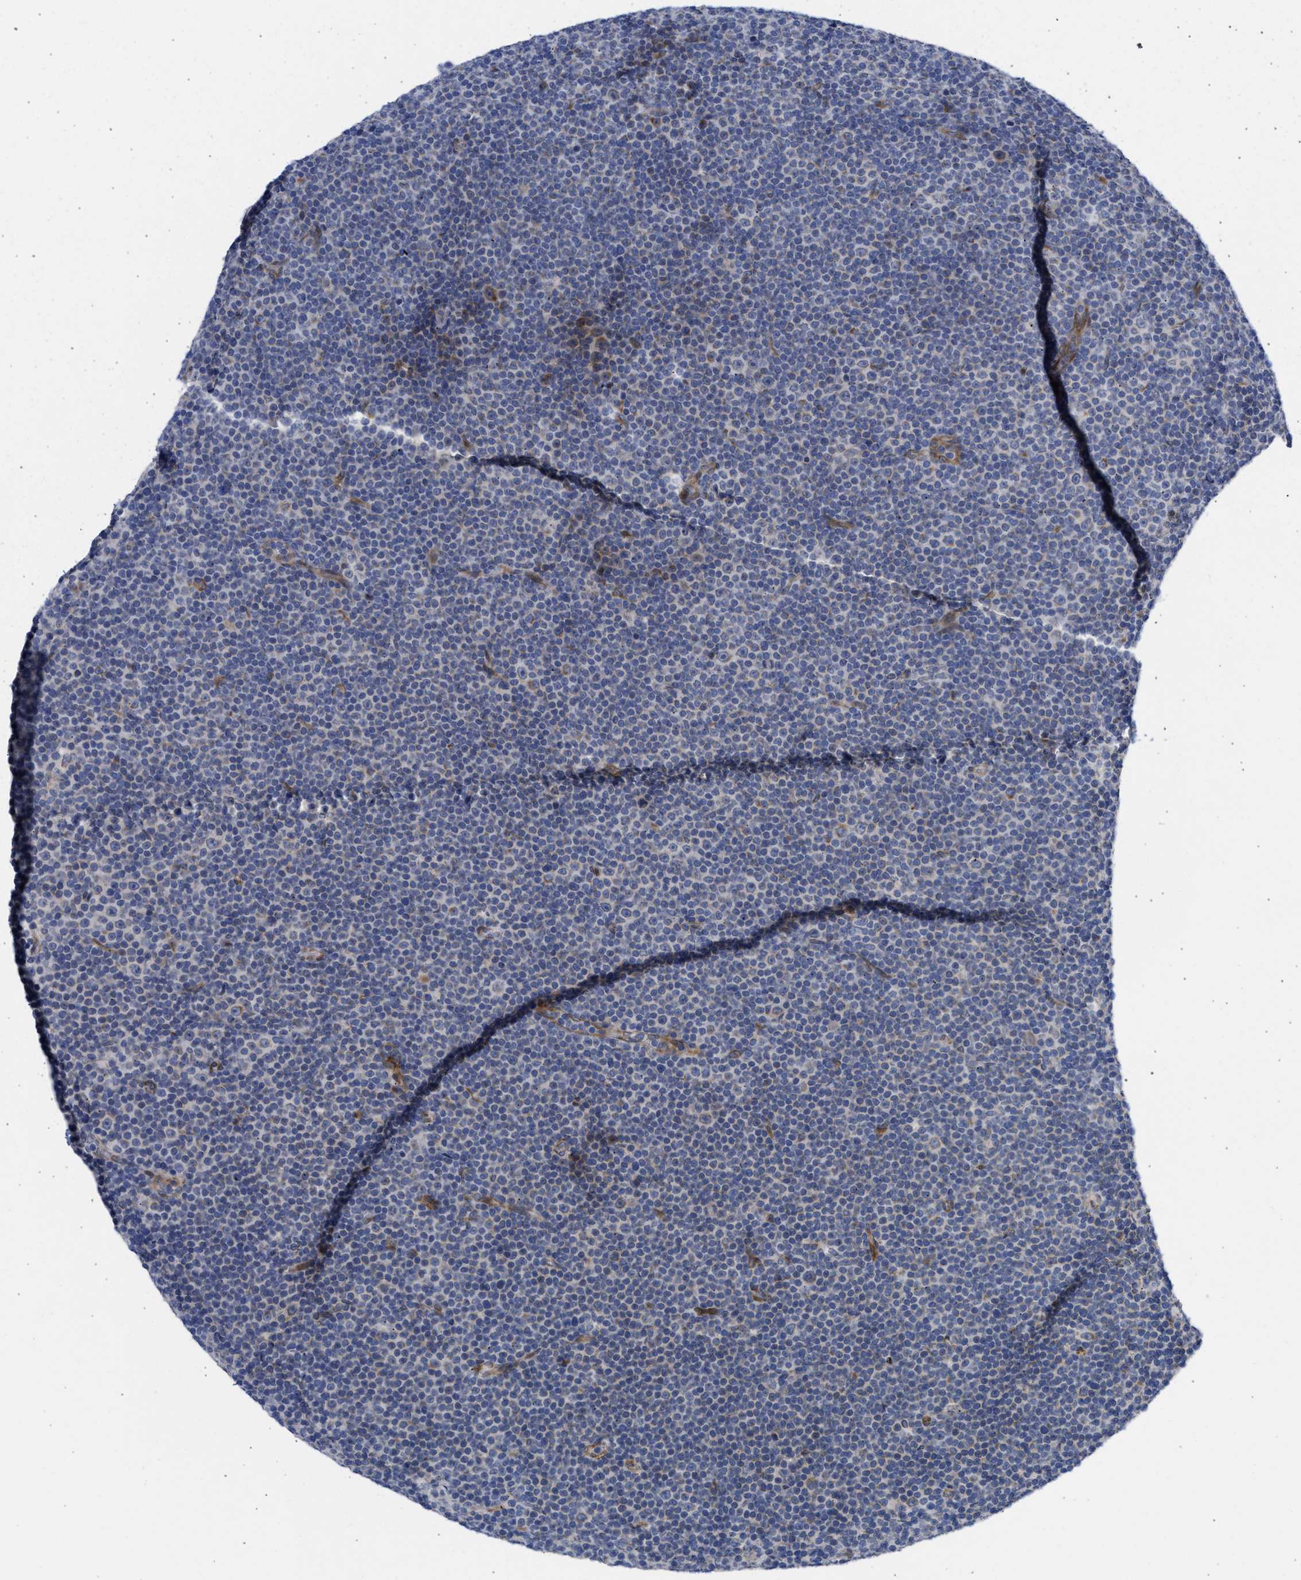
{"staining": {"intensity": "weak", "quantity": "<25%", "location": "cytoplasmic/membranous"}, "tissue": "lymphoma", "cell_type": "Tumor cells", "image_type": "cancer", "snomed": [{"axis": "morphology", "description": "Malignant lymphoma, non-Hodgkin's type, Low grade"}, {"axis": "topography", "description": "Lymph node"}], "caption": "An immunohistochemistry photomicrograph of malignant lymphoma, non-Hodgkin's type (low-grade) is shown. There is no staining in tumor cells of malignant lymphoma, non-Hodgkin's type (low-grade).", "gene": "NUP35", "patient": {"sex": "female", "age": 67}}